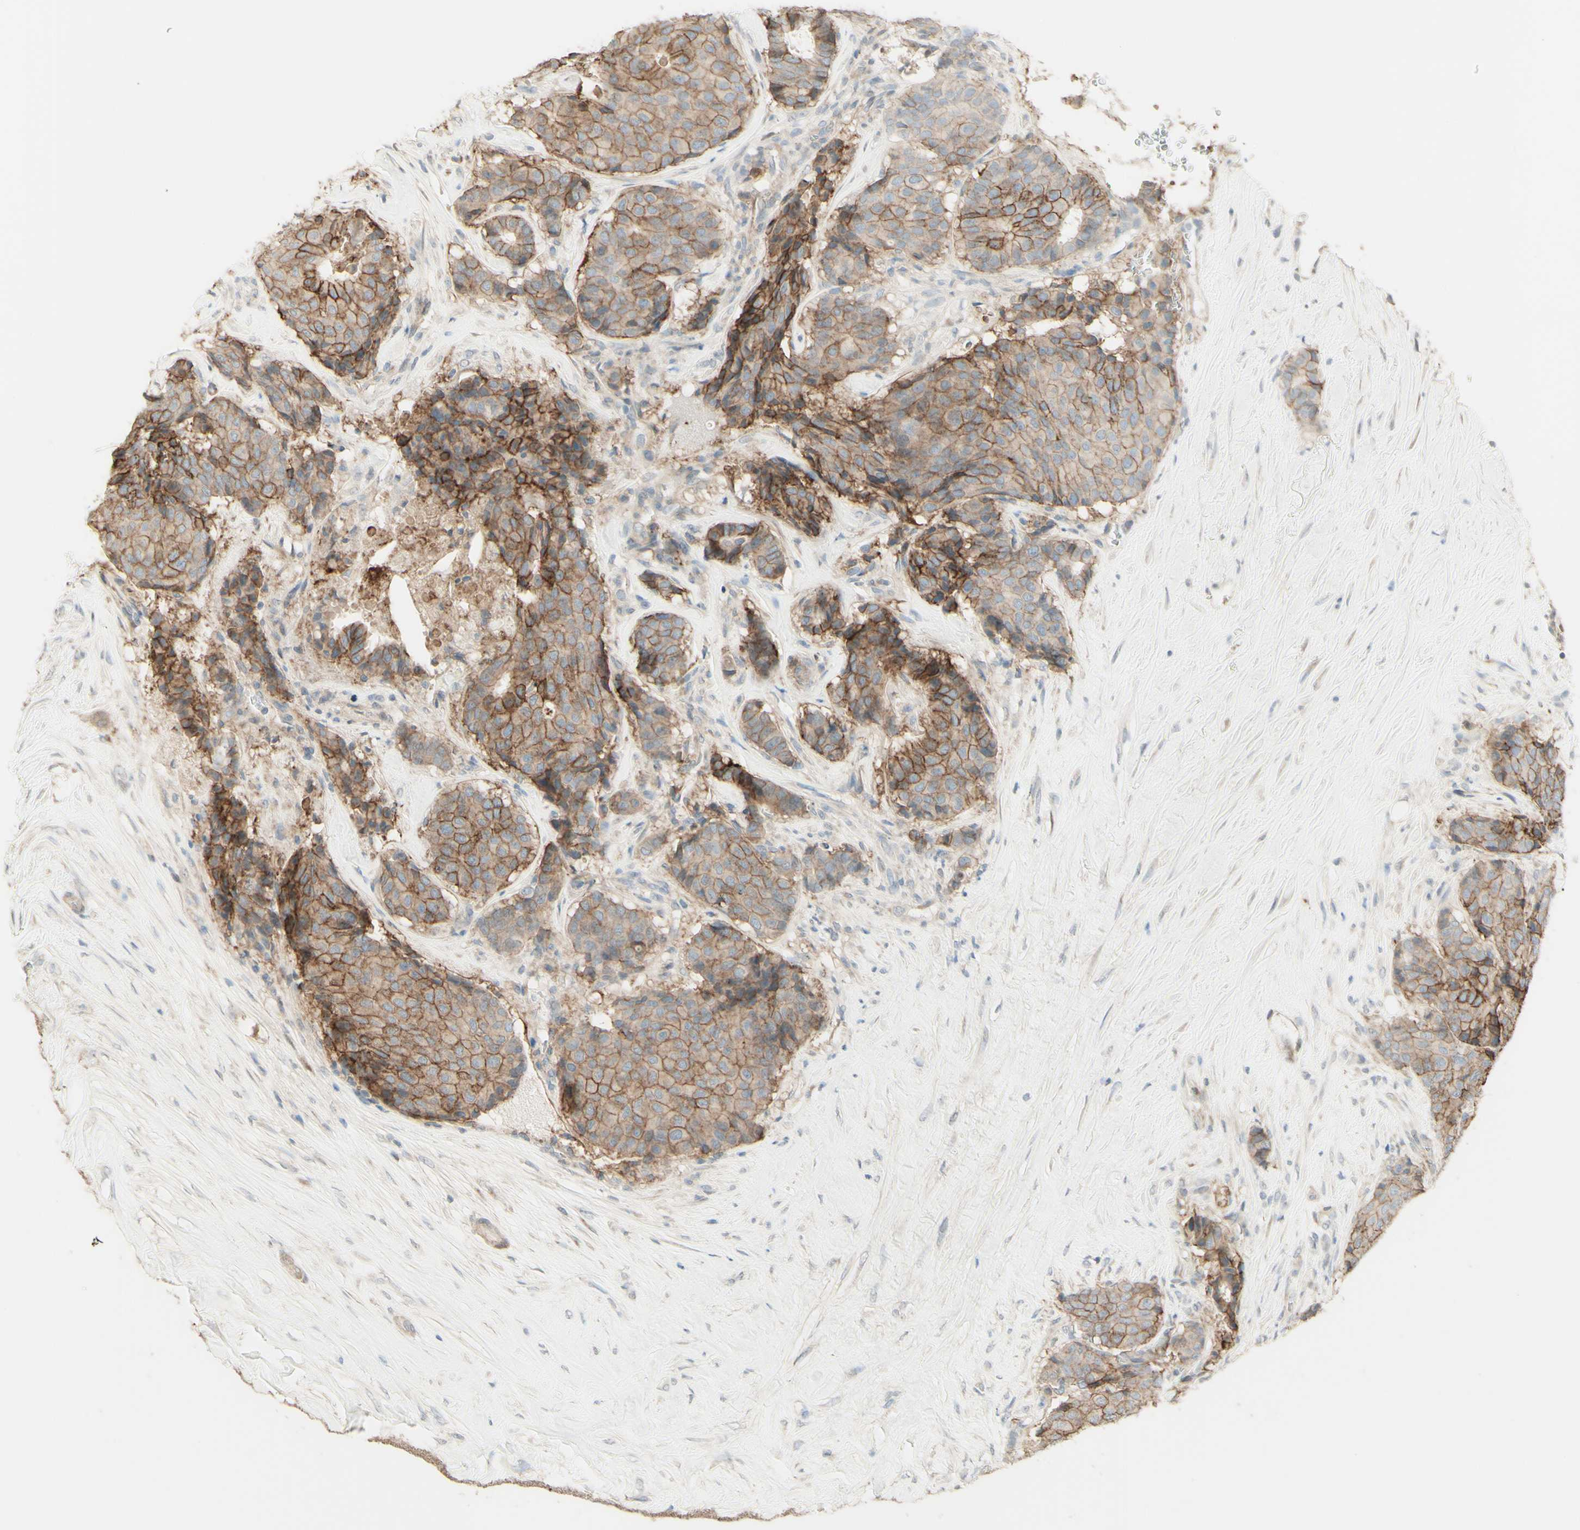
{"staining": {"intensity": "moderate", "quantity": ">75%", "location": "cytoplasmic/membranous"}, "tissue": "breast cancer", "cell_type": "Tumor cells", "image_type": "cancer", "snomed": [{"axis": "morphology", "description": "Duct carcinoma"}, {"axis": "topography", "description": "Breast"}], "caption": "Immunohistochemistry staining of breast cancer, which demonstrates medium levels of moderate cytoplasmic/membranous expression in about >75% of tumor cells indicating moderate cytoplasmic/membranous protein expression. The staining was performed using DAB (3,3'-diaminobenzidine) (brown) for protein detection and nuclei were counterstained in hematoxylin (blue).", "gene": "RNF149", "patient": {"sex": "female", "age": 75}}